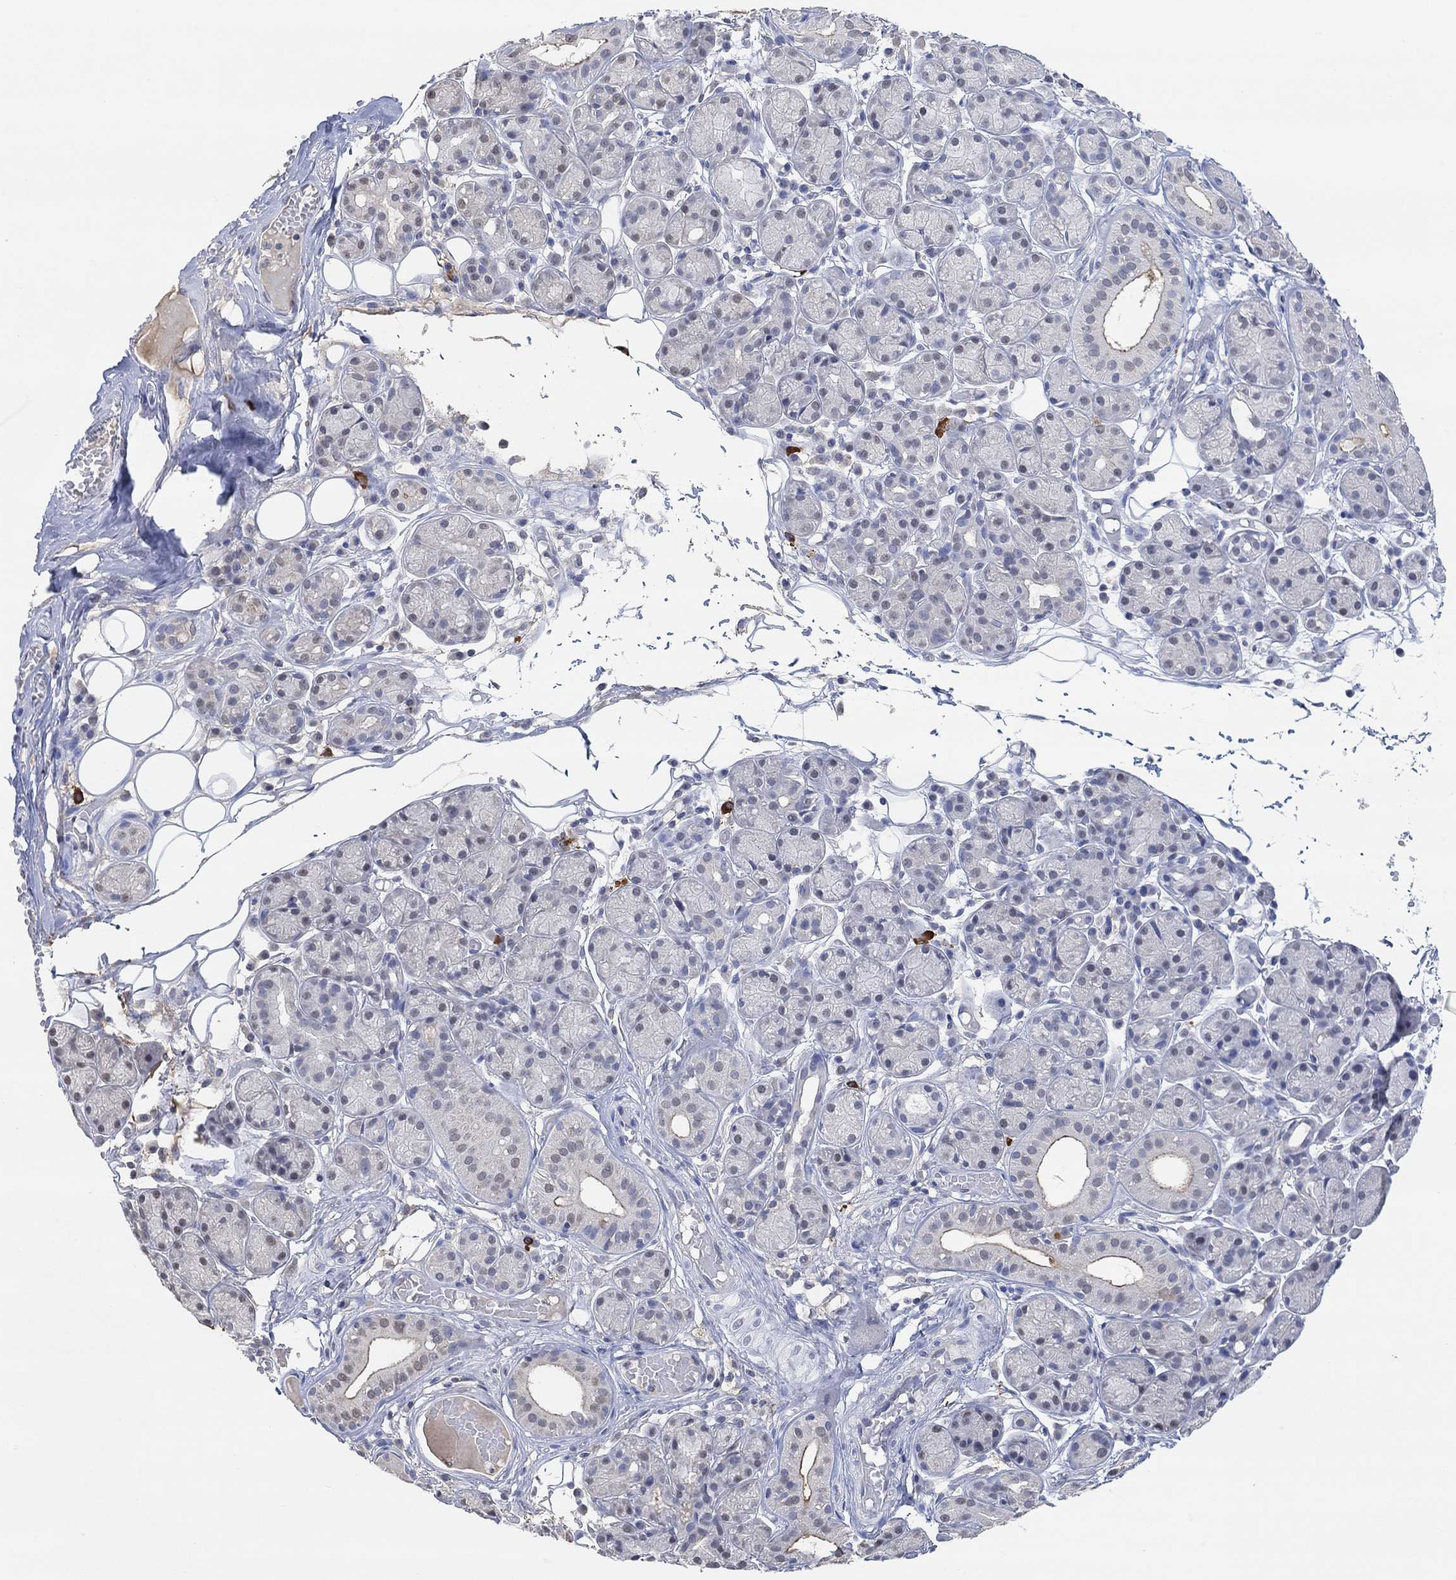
{"staining": {"intensity": "moderate", "quantity": "<25%", "location": "cytoplasmic/membranous"}, "tissue": "salivary gland", "cell_type": "Glandular cells", "image_type": "normal", "snomed": [{"axis": "morphology", "description": "Normal tissue, NOS"}, {"axis": "topography", "description": "Salivary gland"}, {"axis": "topography", "description": "Peripheral nerve tissue"}], "caption": "Protein analysis of normal salivary gland demonstrates moderate cytoplasmic/membranous positivity in approximately <25% of glandular cells.", "gene": "MUC1", "patient": {"sex": "male", "age": 71}}